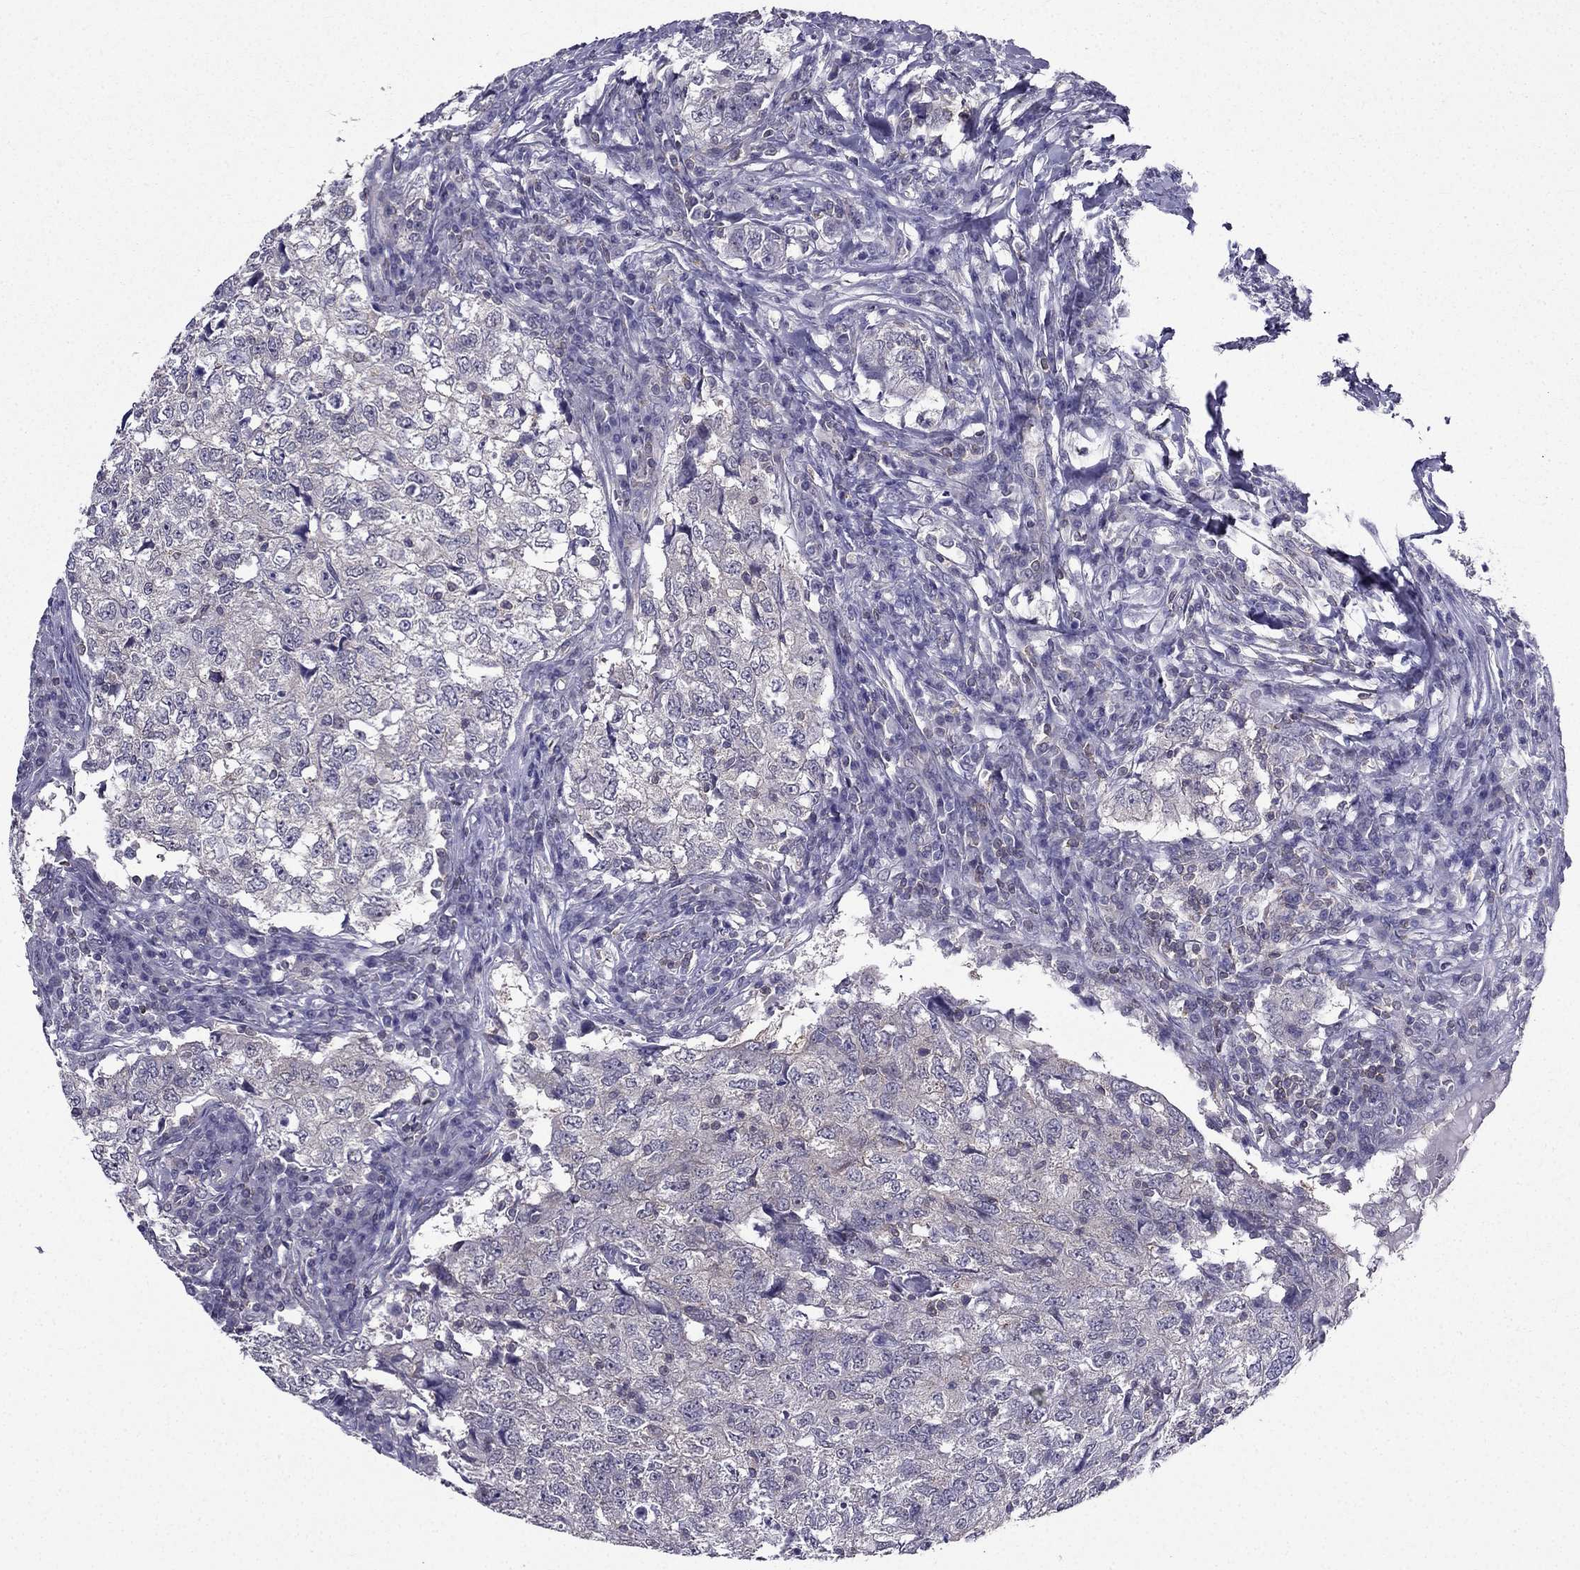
{"staining": {"intensity": "negative", "quantity": "none", "location": "none"}, "tissue": "breast cancer", "cell_type": "Tumor cells", "image_type": "cancer", "snomed": [{"axis": "morphology", "description": "Duct carcinoma"}, {"axis": "topography", "description": "Breast"}], "caption": "Tumor cells are negative for brown protein staining in breast cancer.", "gene": "AAK1", "patient": {"sex": "female", "age": 30}}